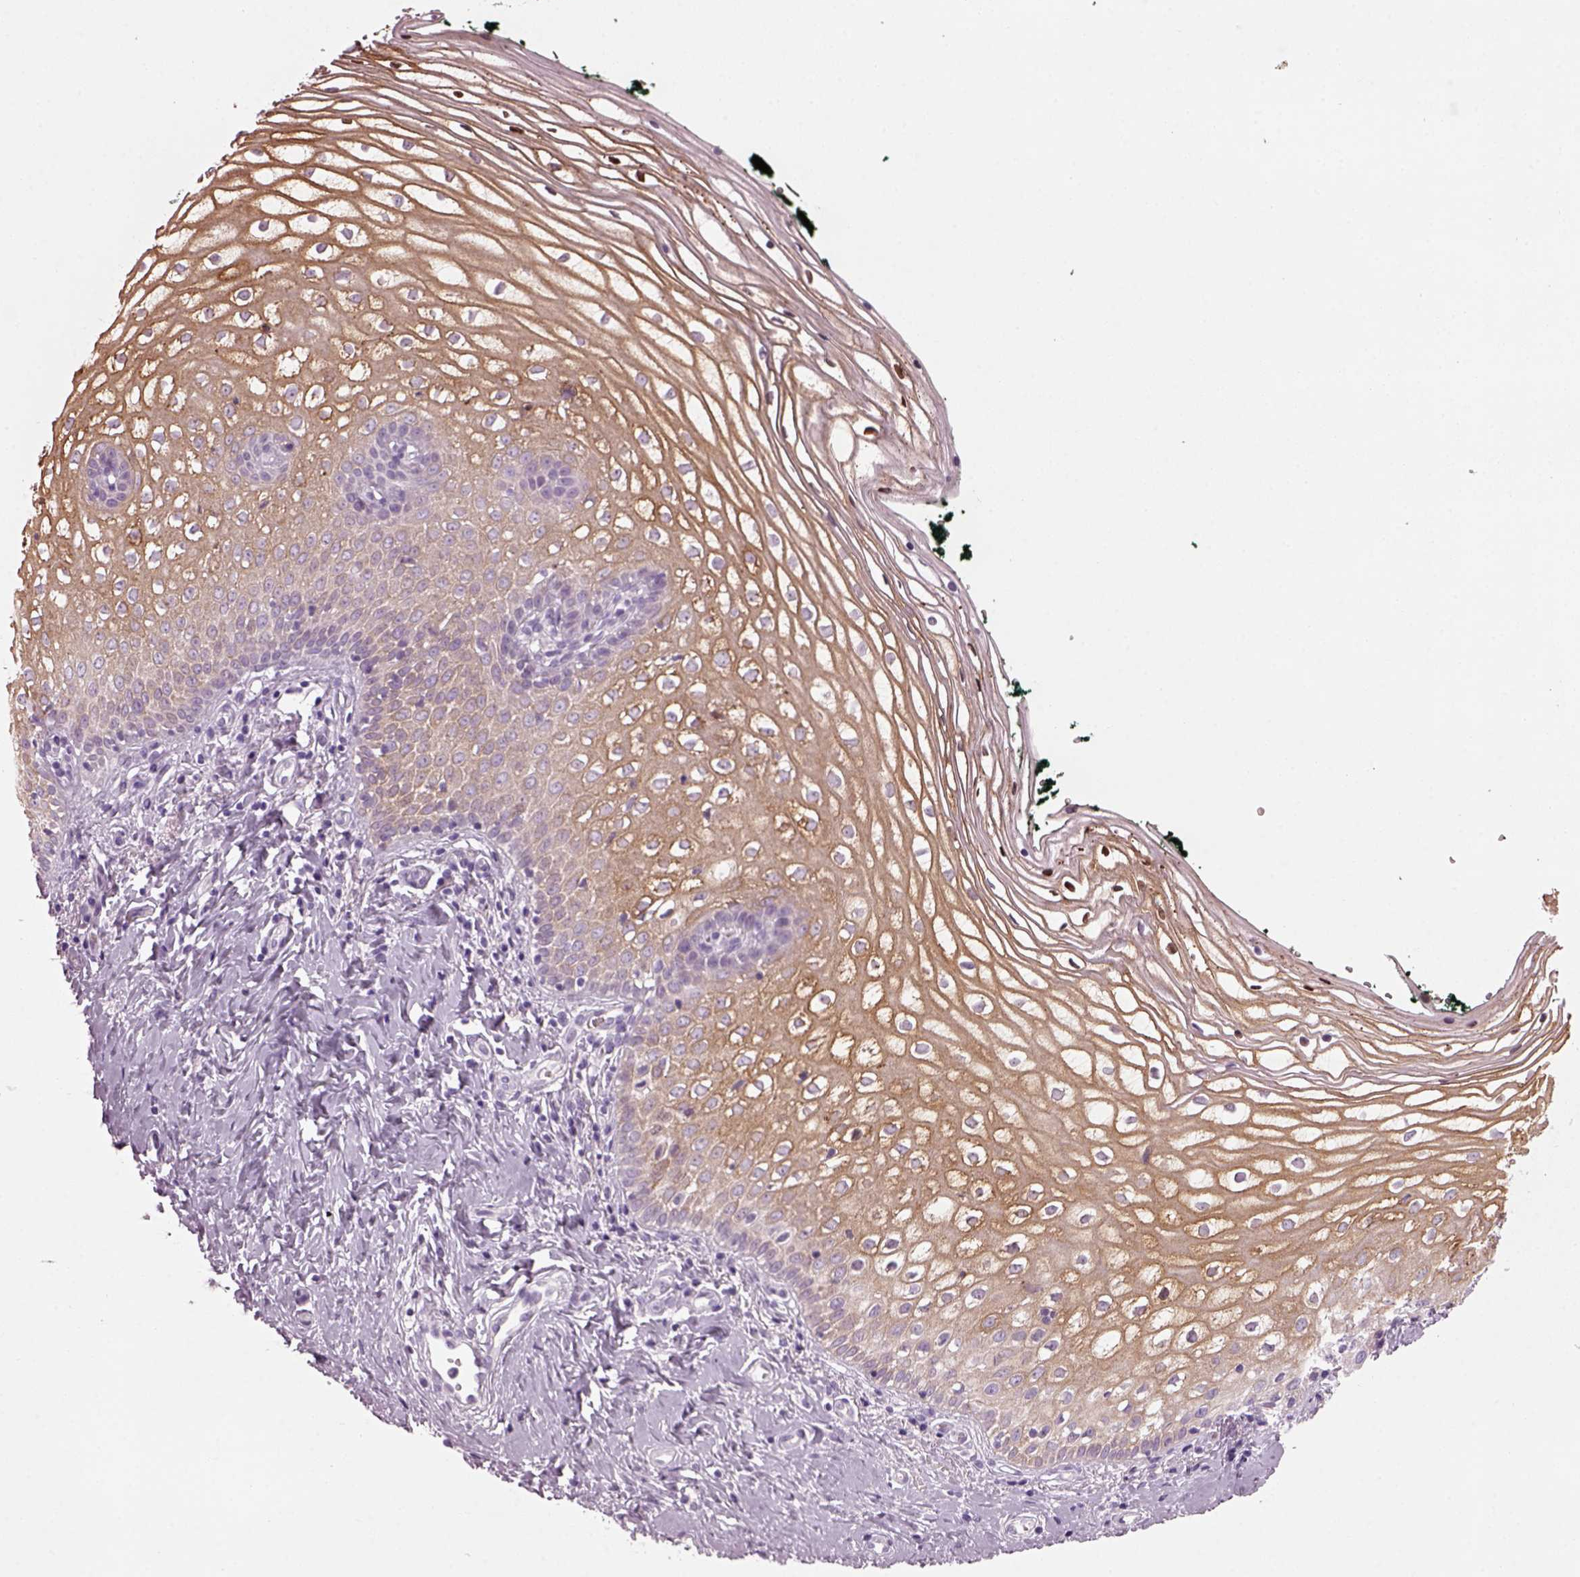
{"staining": {"intensity": "moderate", "quantity": ">75%", "location": "cytoplasmic/membranous"}, "tissue": "vagina", "cell_type": "Squamous epithelial cells", "image_type": "normal", "snomed": [{"axis": "morphology", "description": "Normal tissue, NOS"}, {"axis": "topography", "description": "Vagina"}], "caption": "Protein expression analysis of benign vagina displays moderate cytoplasmic/membranous positivity in approximately >75% of squamous epithelial cells. Using DAB (brown) and hematoxylin (blue) stains, captured at high magnification using brightfield microscopy.", "gene": "PRR9", "patient": {"sex": "female", "age": 47}}